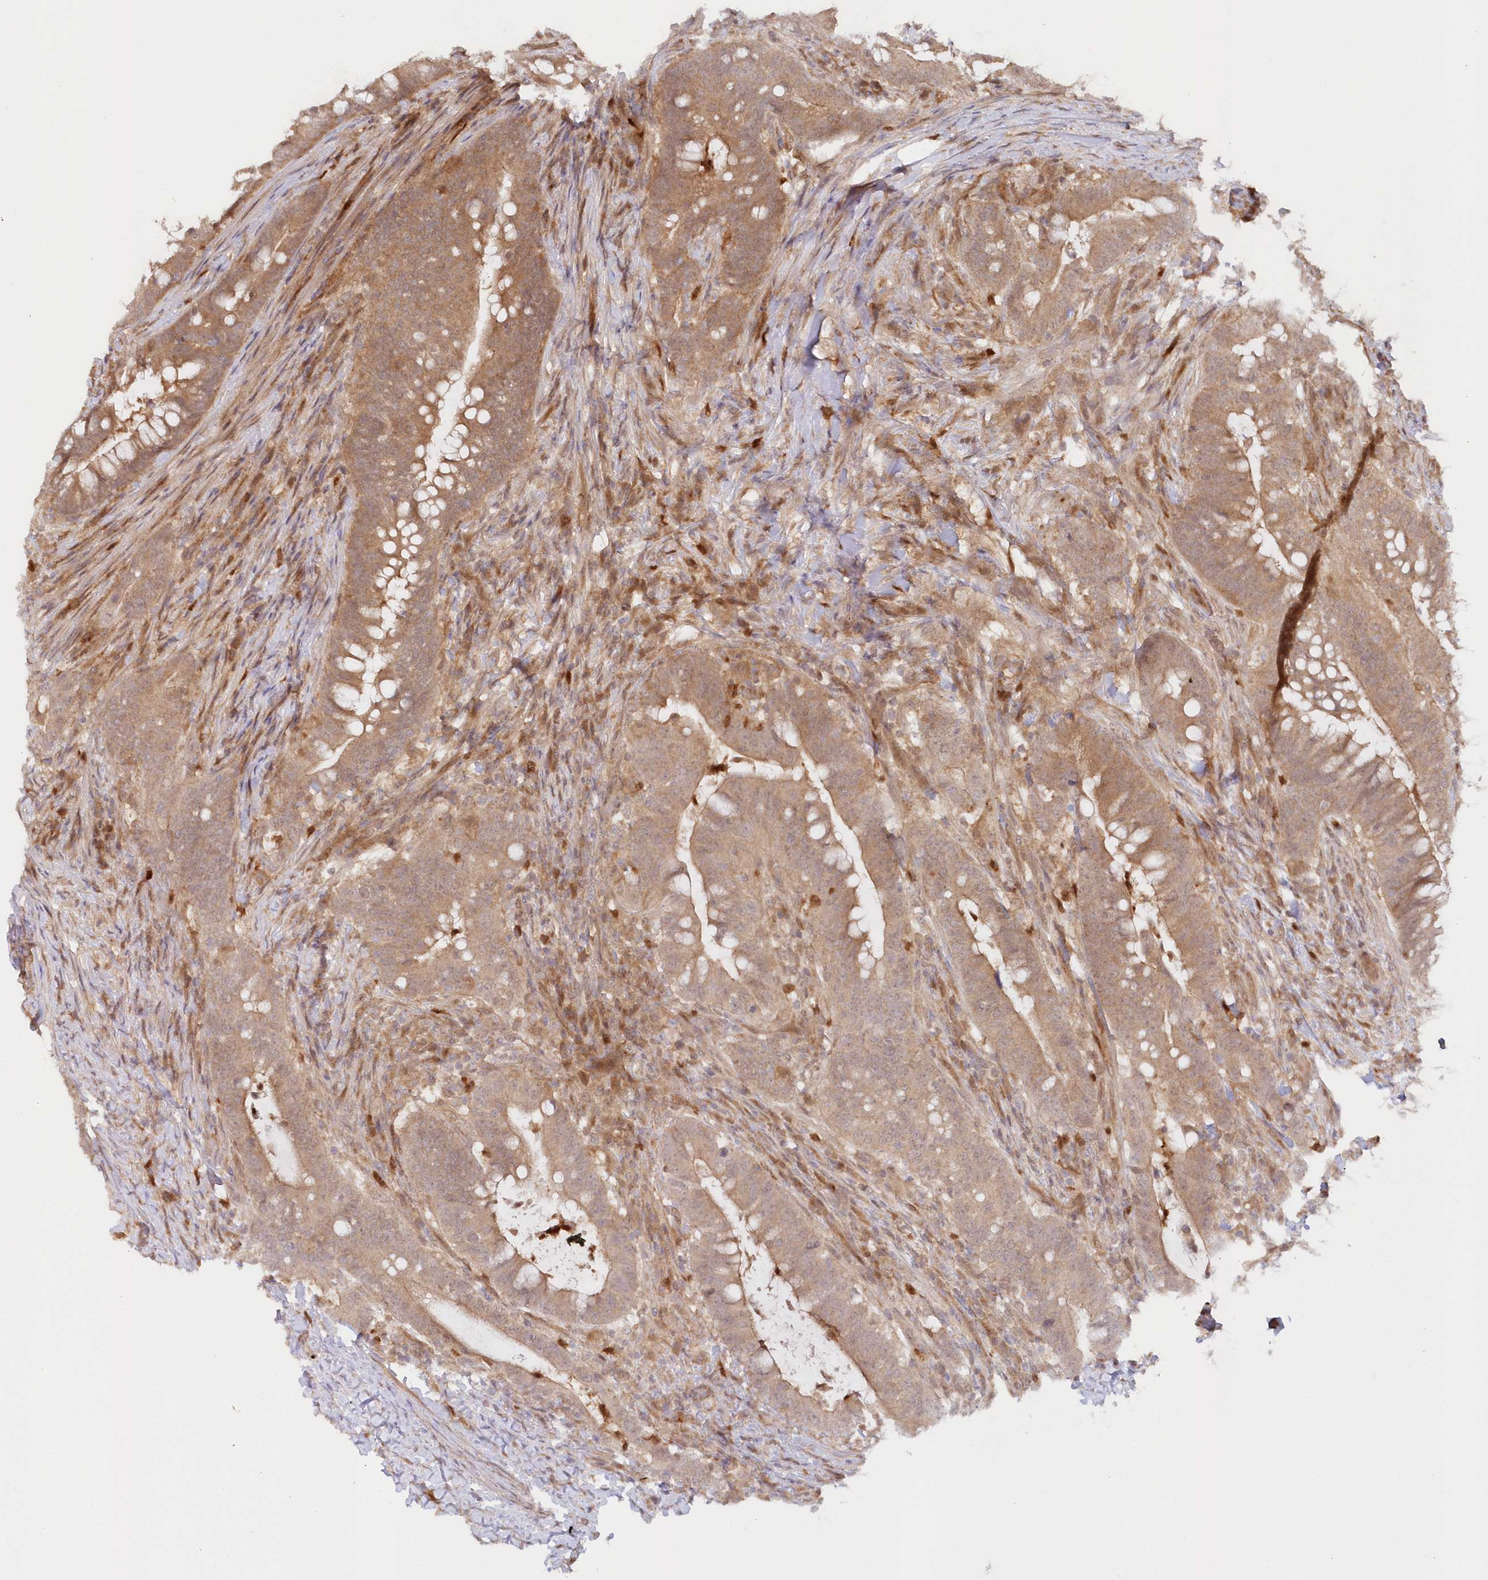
{"staining": {"intensity": "moderate", "quantity": ">75%", "location": "cytoplasmic/membranous"}, "tissue": "colorectal cancer", "cell_type": "Tumor cells", "image_type": "cancer", "snomed": [{"axis": "morphology", "description": "Adenocarcinoma, NOS"}, {"axis": "topography", "description": "Colon"}], "caption": "A brown stain highlights moderate cytoplasmic/membranous staining of a protein in human adenocarcinoma (colorectal) tumor cells.", "gene": "GBE1", "patient": {"sex": "female", "age": 66}}